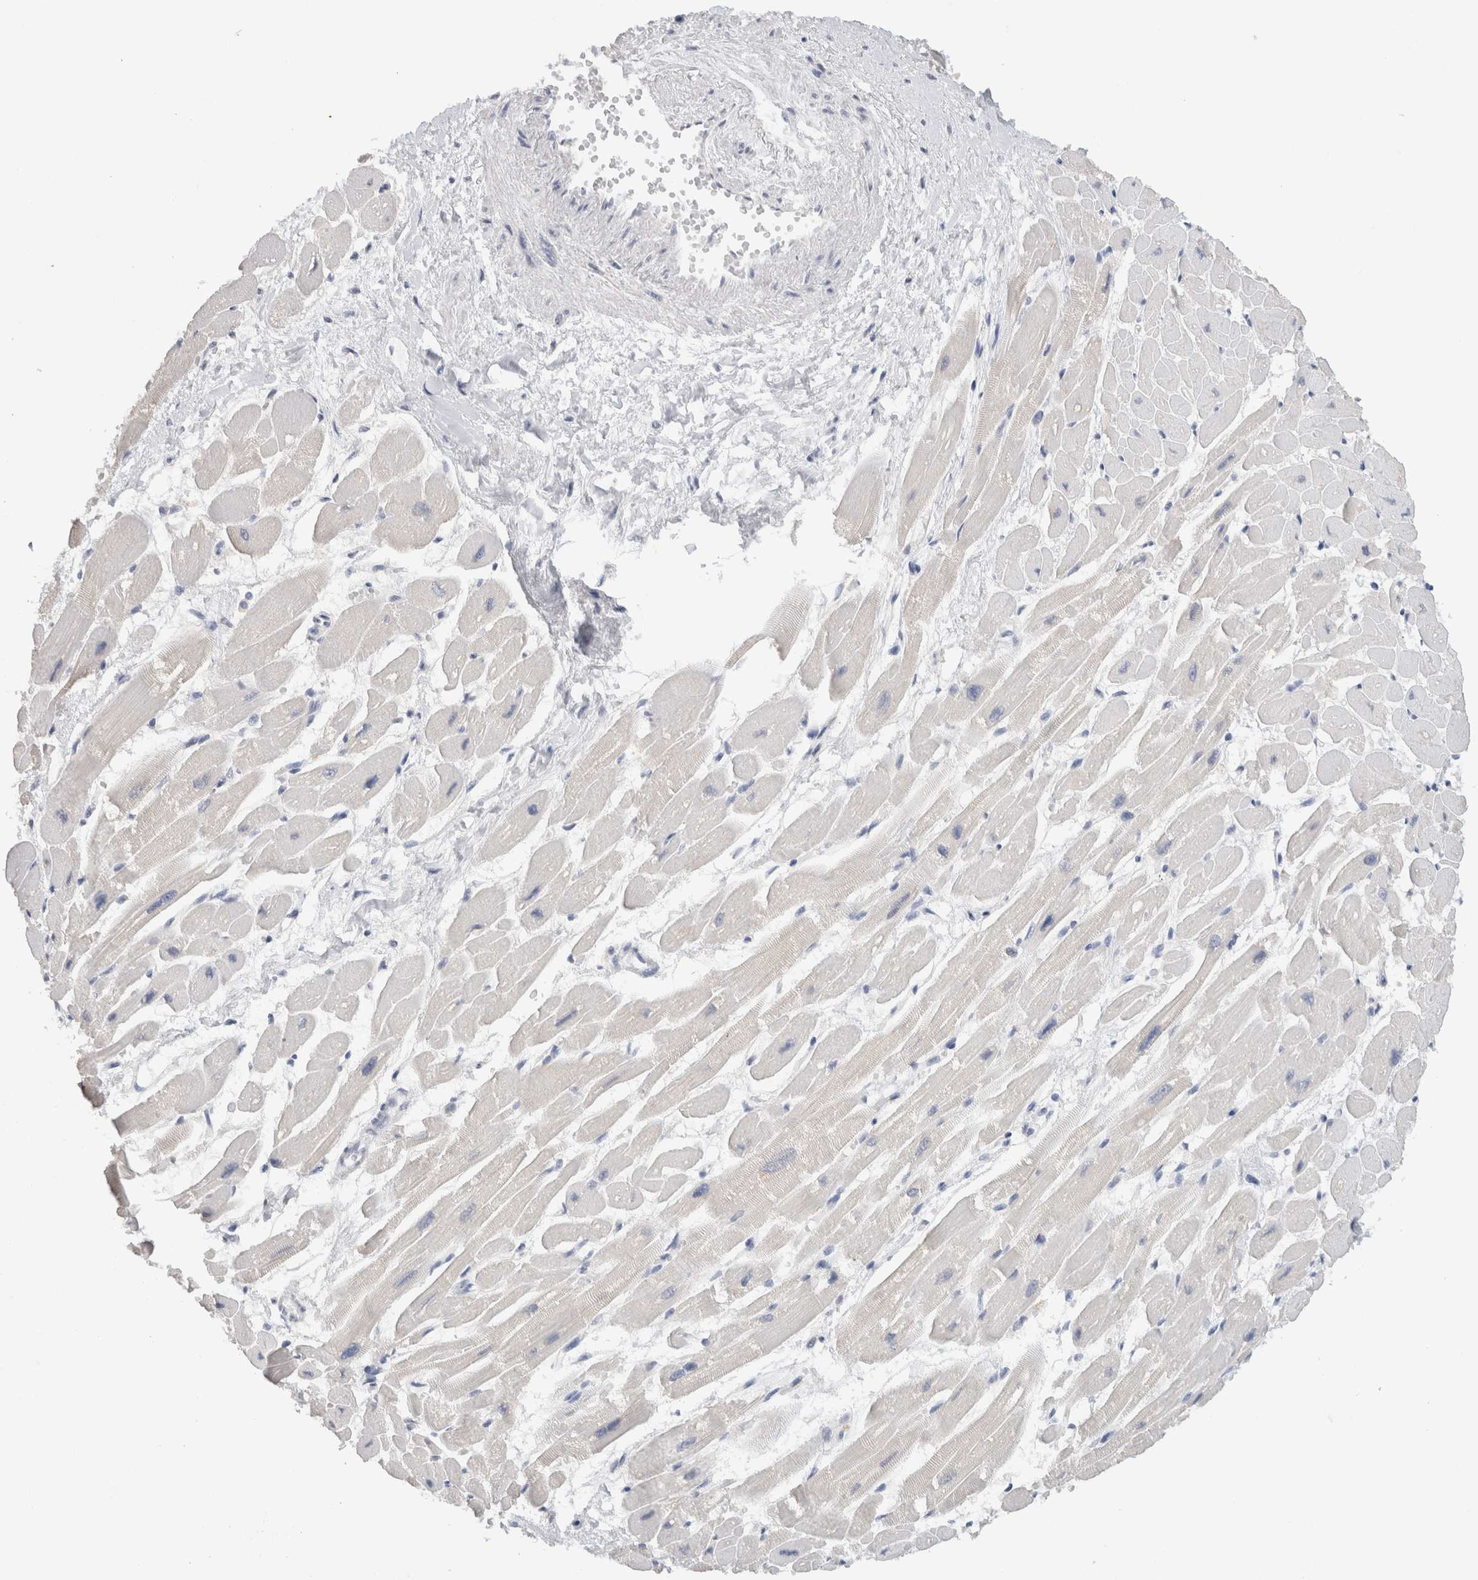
{"staining": {"intensity": "negative", "quantity": "none", "location": "none"}, "tissue": "heart muscle", "cell_type": "Cardiomyocytes", "image_type": "normal", "snomed": [{"axis": "morphology", "description": "Normal tissue, NOS"}, {"axis": "topography", "description": "Heart"}], "caption": "IHC photomicrograph of normal heart muscle: human heart muscle stained with DAB (3,3'-diaminobenzidine) shows no significant protein expression in cardiomyocytes.", "gene": "LAMP3", "patient": {"sex": "female", "age": 54}}